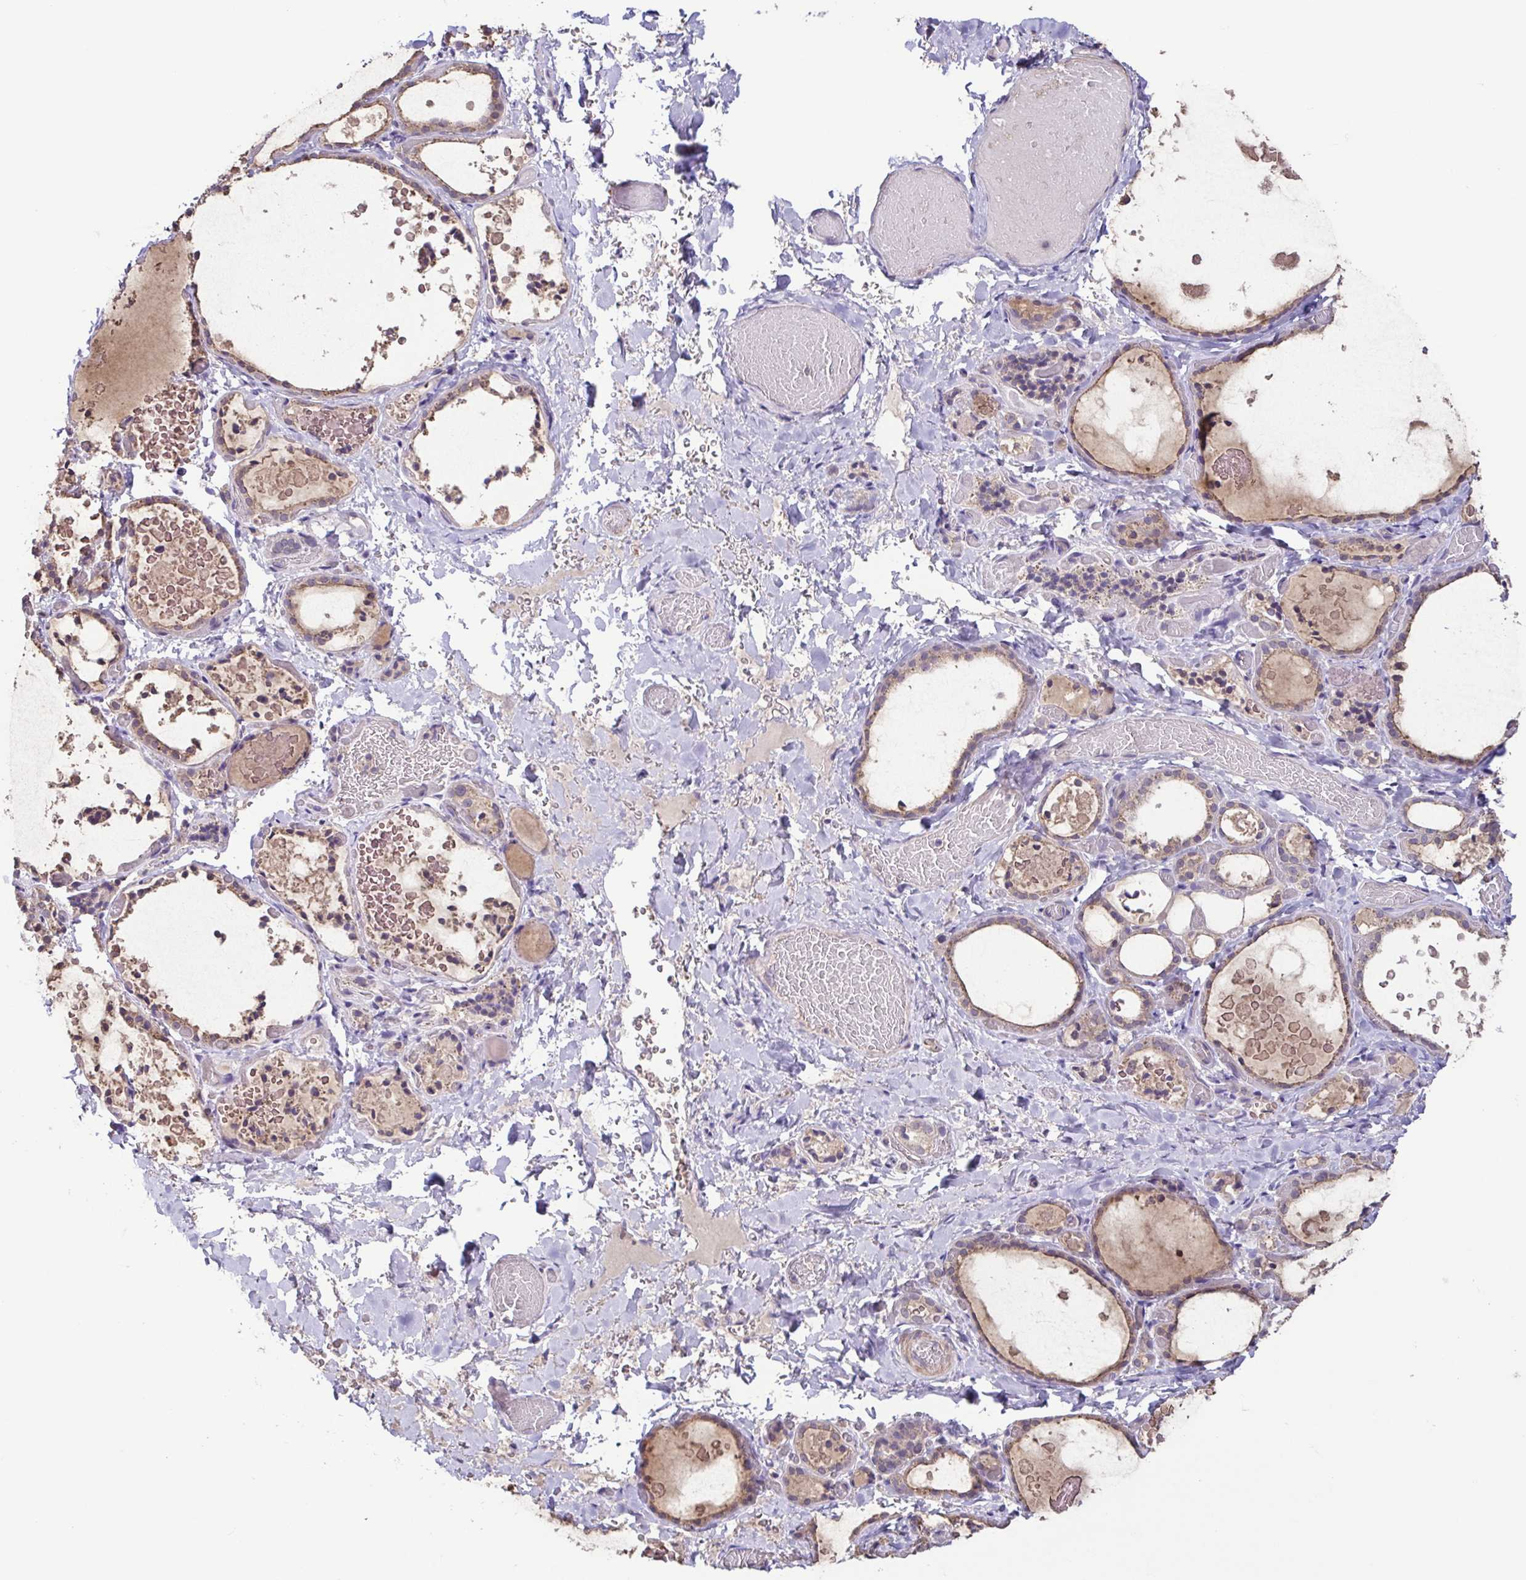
{"staining": {"intensity": "weak", "quantity": ">75%", "location": "cytoplasmic/membranous,nuclear"}, "tissue": "thyroid gland", "cell_type": "Glandular cells", "image_type": "normal", "snomed": [{"axis": "morphology", "description": "Normal tissue, NOS"}, {"axis": "topography", "description": "Thyroid gland"}], "caption": "The immunohistochemical stain shows weak cytoplasmic/membranous,nuclear positivity in glandular cells of benign thyroid gland.", "gene": "ACTRT2", "patient": {"sex": "female", "age": 56}}